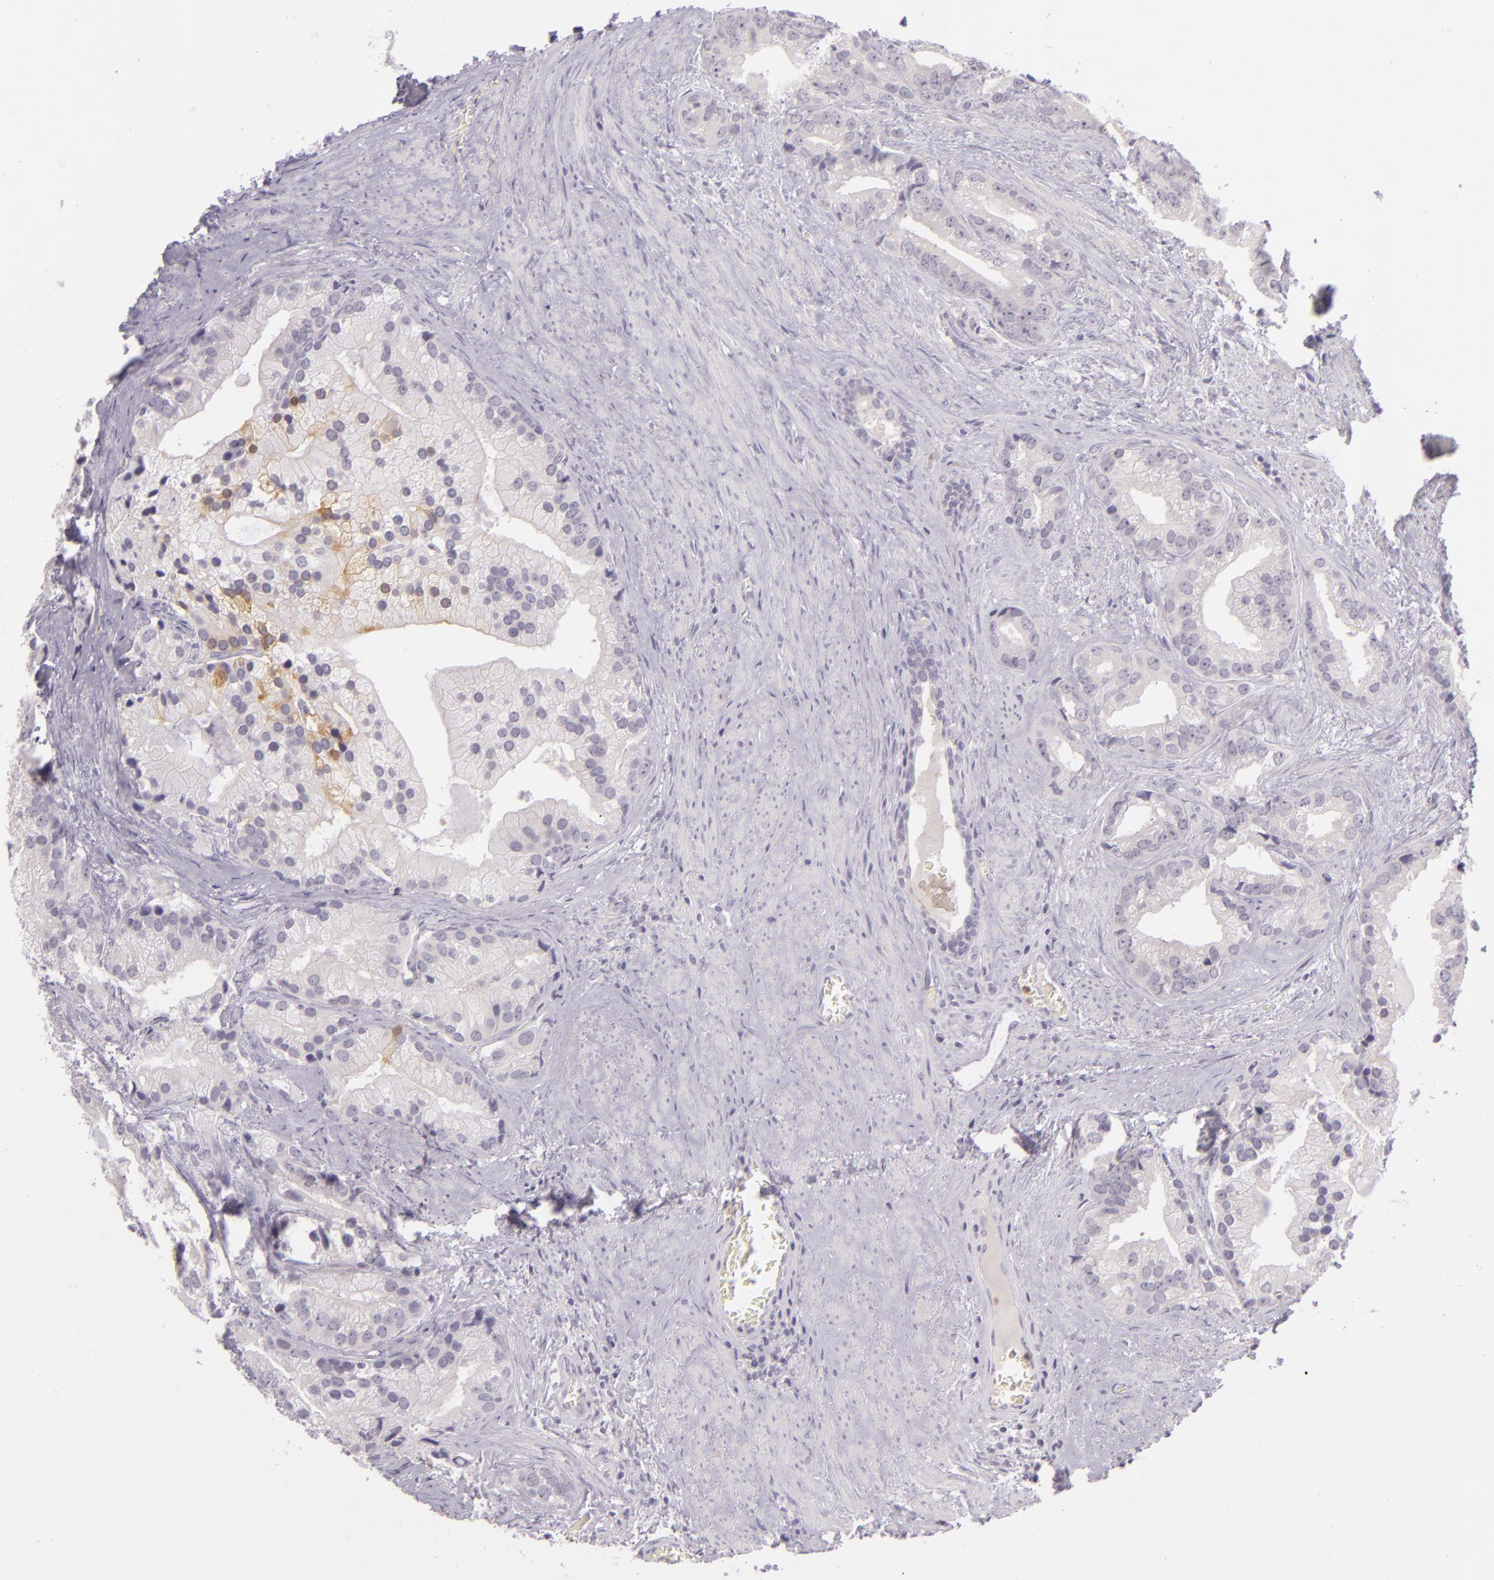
{"staining": {"intensity": "negative", "quantity": "none", "location": "none"}, "tissue": "prostate cancer", "cell_type": "Tumor cells", "image_type": "cancer", "snomed": [{"axis": "morphology", "description": "Adenocarcinoma, Low grade"}, {"axis": "topography", "description": "Prostate"}], "caption": "Immunohistochemistry (IHC) micrograph of prostate cancer stained for a protein (brown), which shows no staining in tumor cells.", "gene": "CBS", "patient": {"sex": "male", "age": 71}}